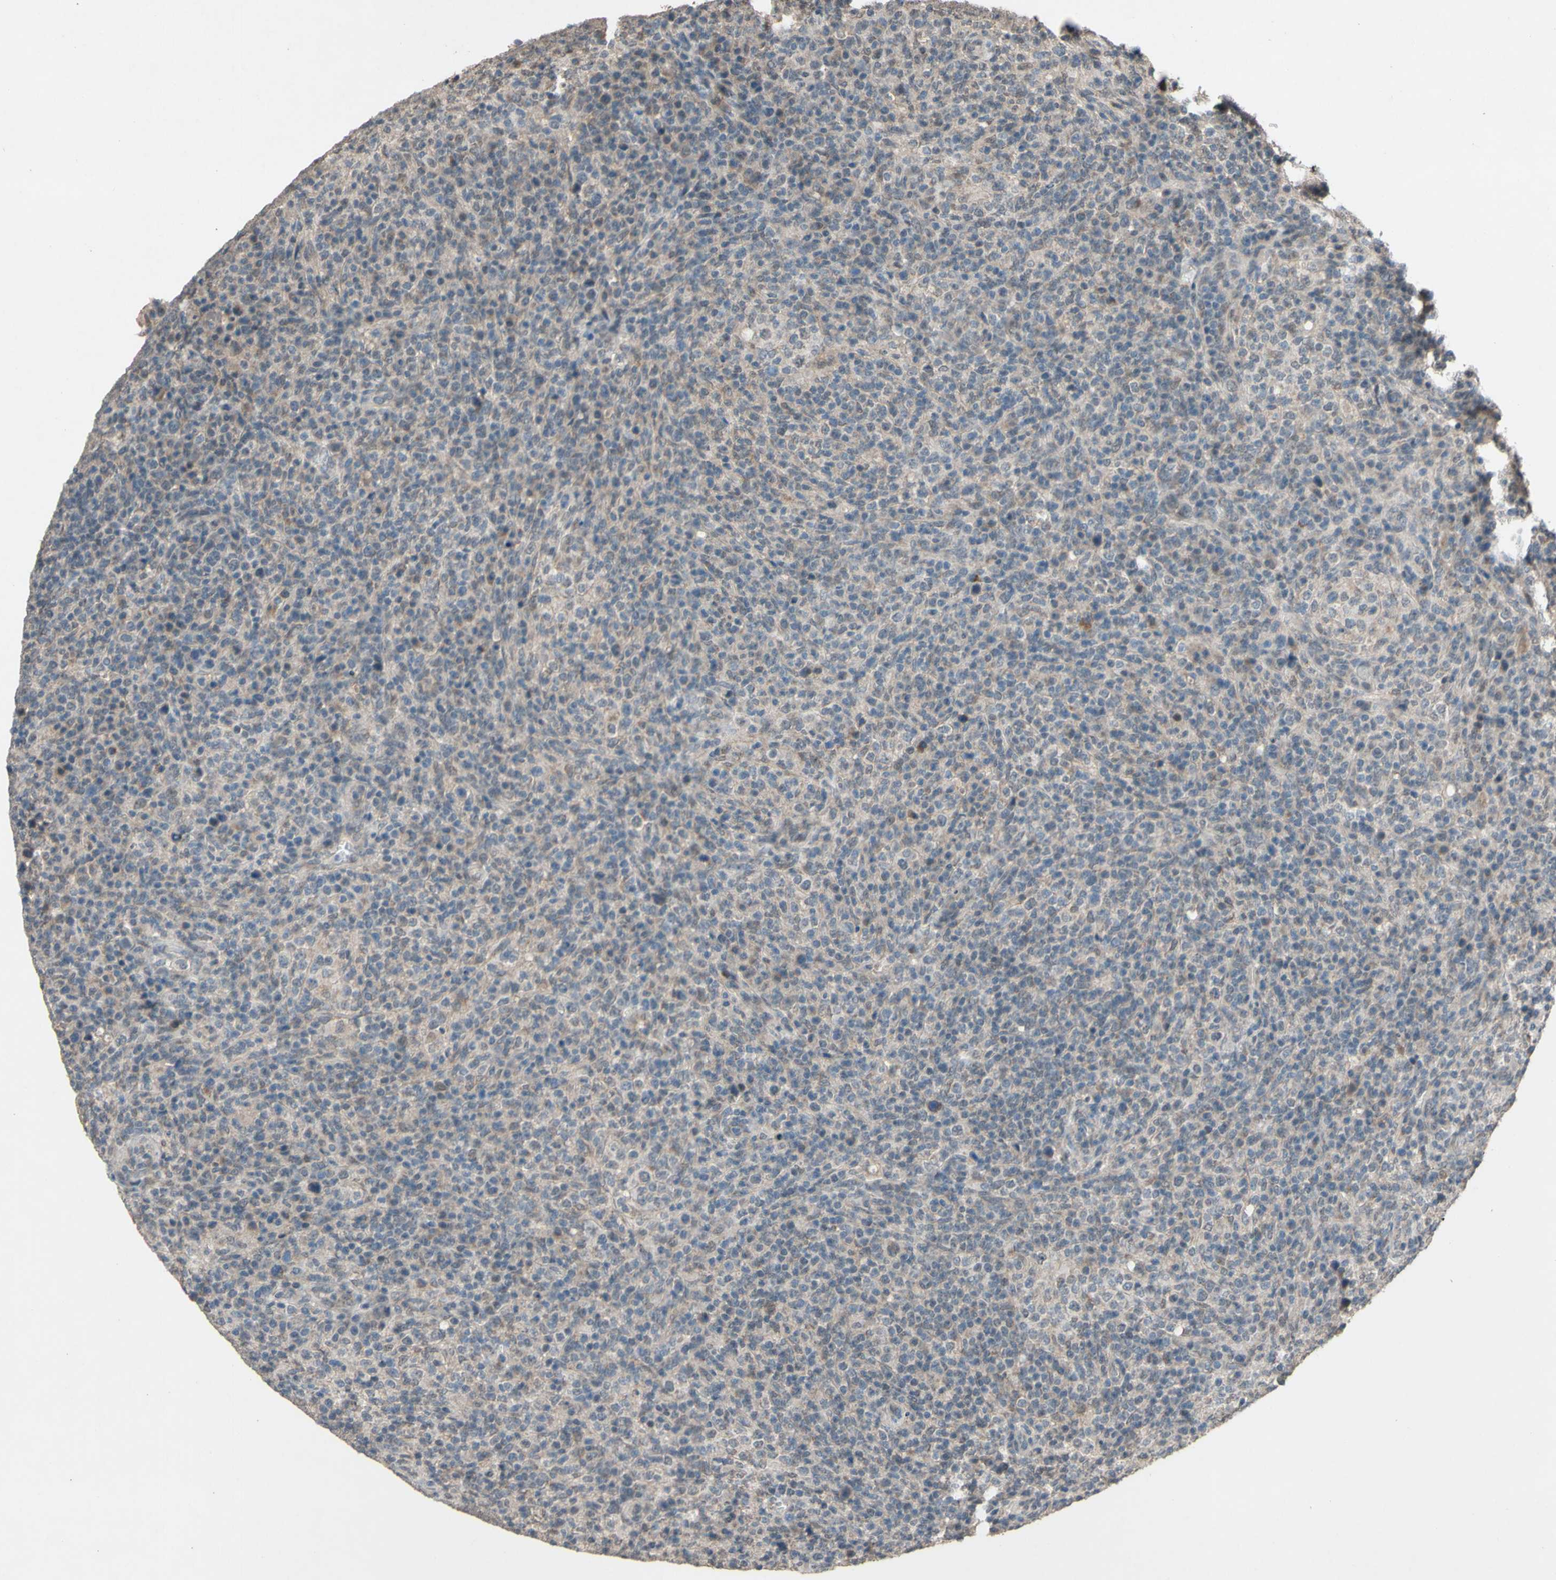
{"staining": {"intensity": "negative", "quantity": "none", "location": "none"}, "tissue": "lymphoma", "cell_type": "Tumor cells", "image_type": "cancer", "snomed": [{"axis": "morphology", "description": "Malignant lymphoma, non-Hodgkin's type, High grade"}, {"axis": "topography", "description": "Lymph node"}], "caption": "Tumor cells show no significant staining in malignant lymphoma, non-Hodgkin's type (high-grade). (DAB IHC visualized using brightfield microscopy, high magnification).", "gene": "CDCP1", "patient": {"sex": "female", "age": 76}}